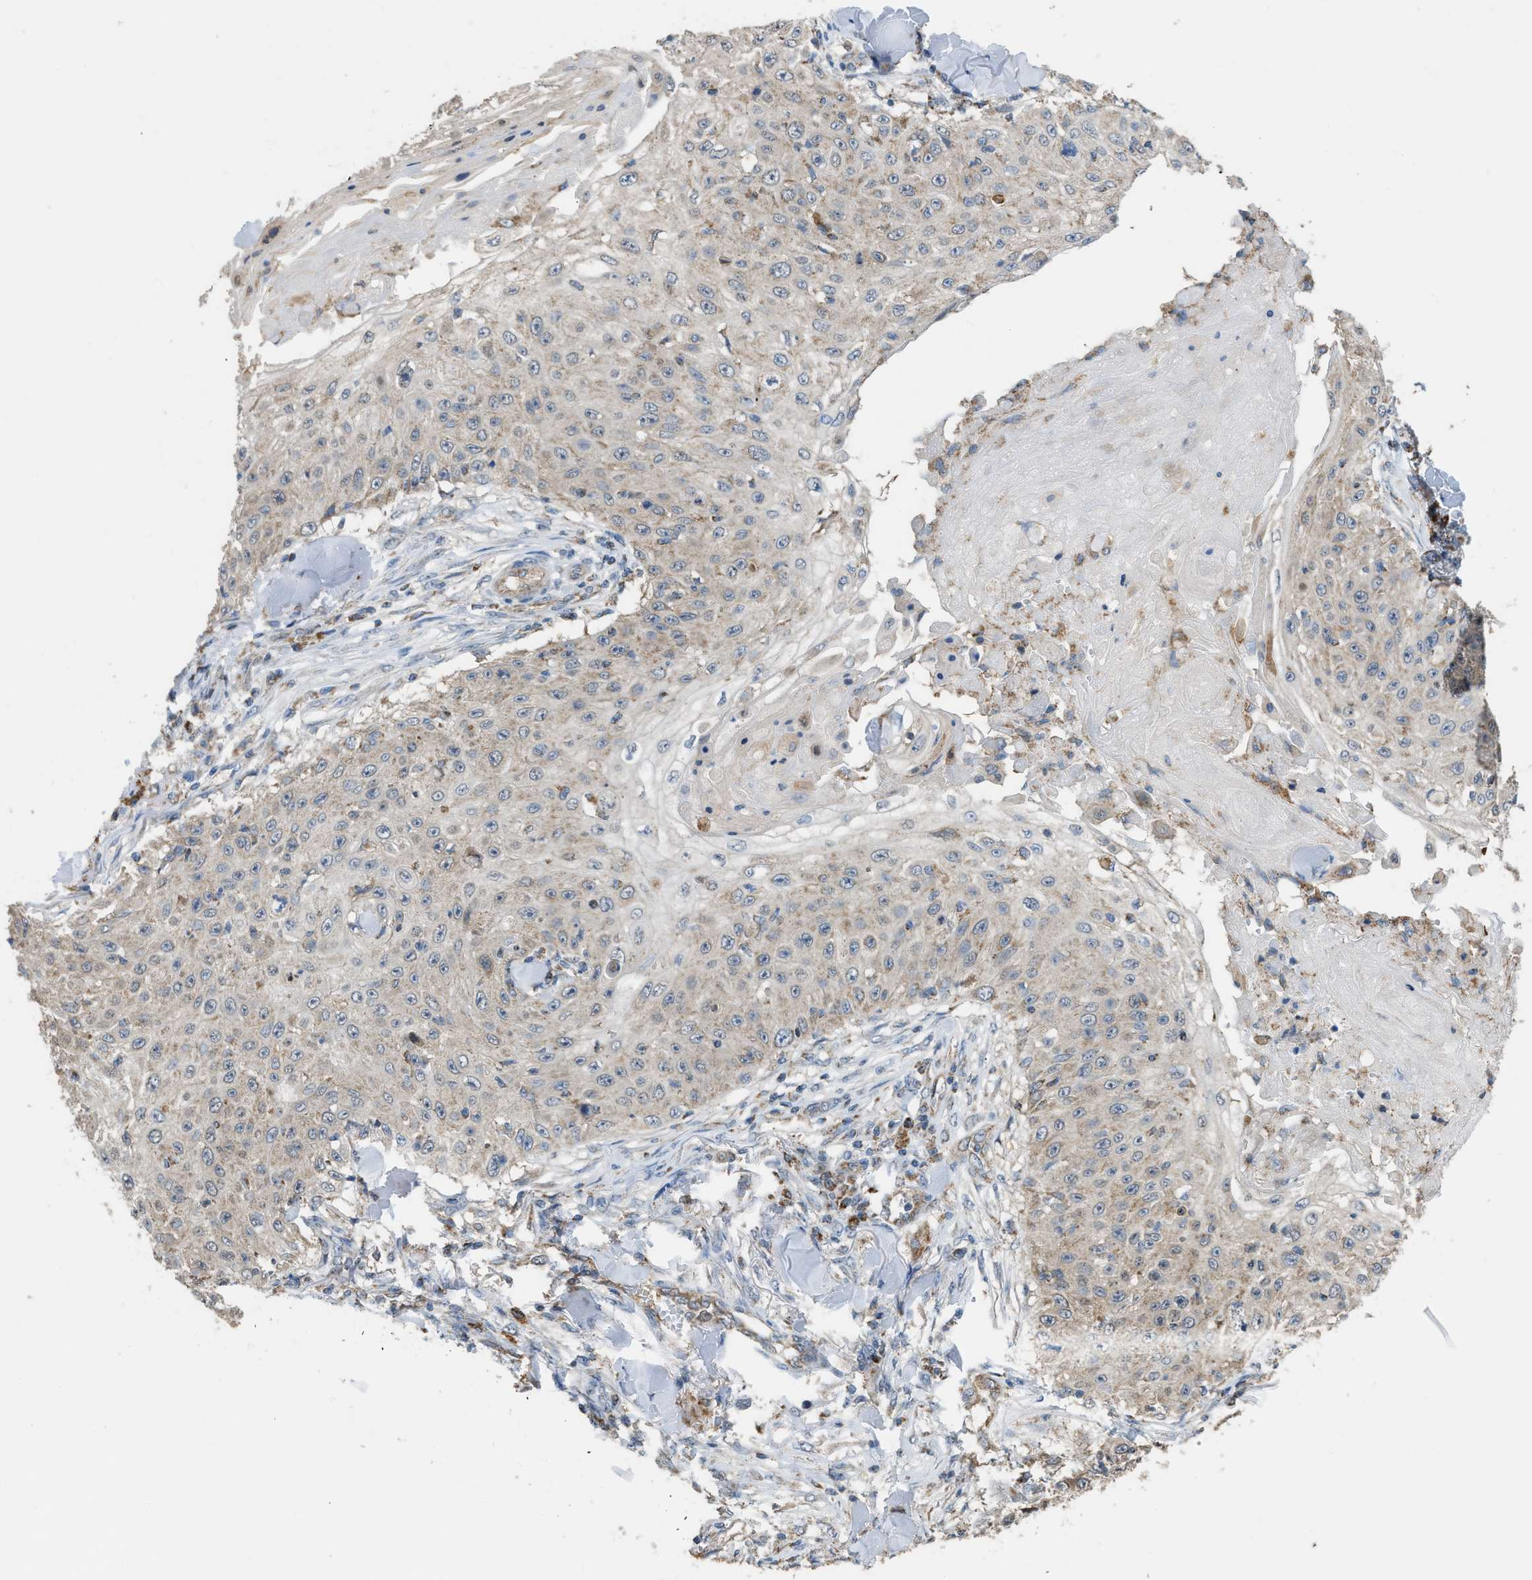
{"staining": {"intensity": "weak", "quantity": "25%-75%", "location": "cytoplasmic/membranous"}, "tissue": "skin cancer", "cell_type": "Tumor cells", "image_type": "cancer", "snomed": [{"axis": "morphology", "description": "Squamous cell carcinoma, NOS"}, {"axis": "topography", "description": "Skin"}], "caption": "Skin squamous cell carcinoma stained for a protein shows weak cytoplasmic/membranous positivity in tumor cells.", "gene": "ETFB", "patient": {"sex": "male", "age": 86}}